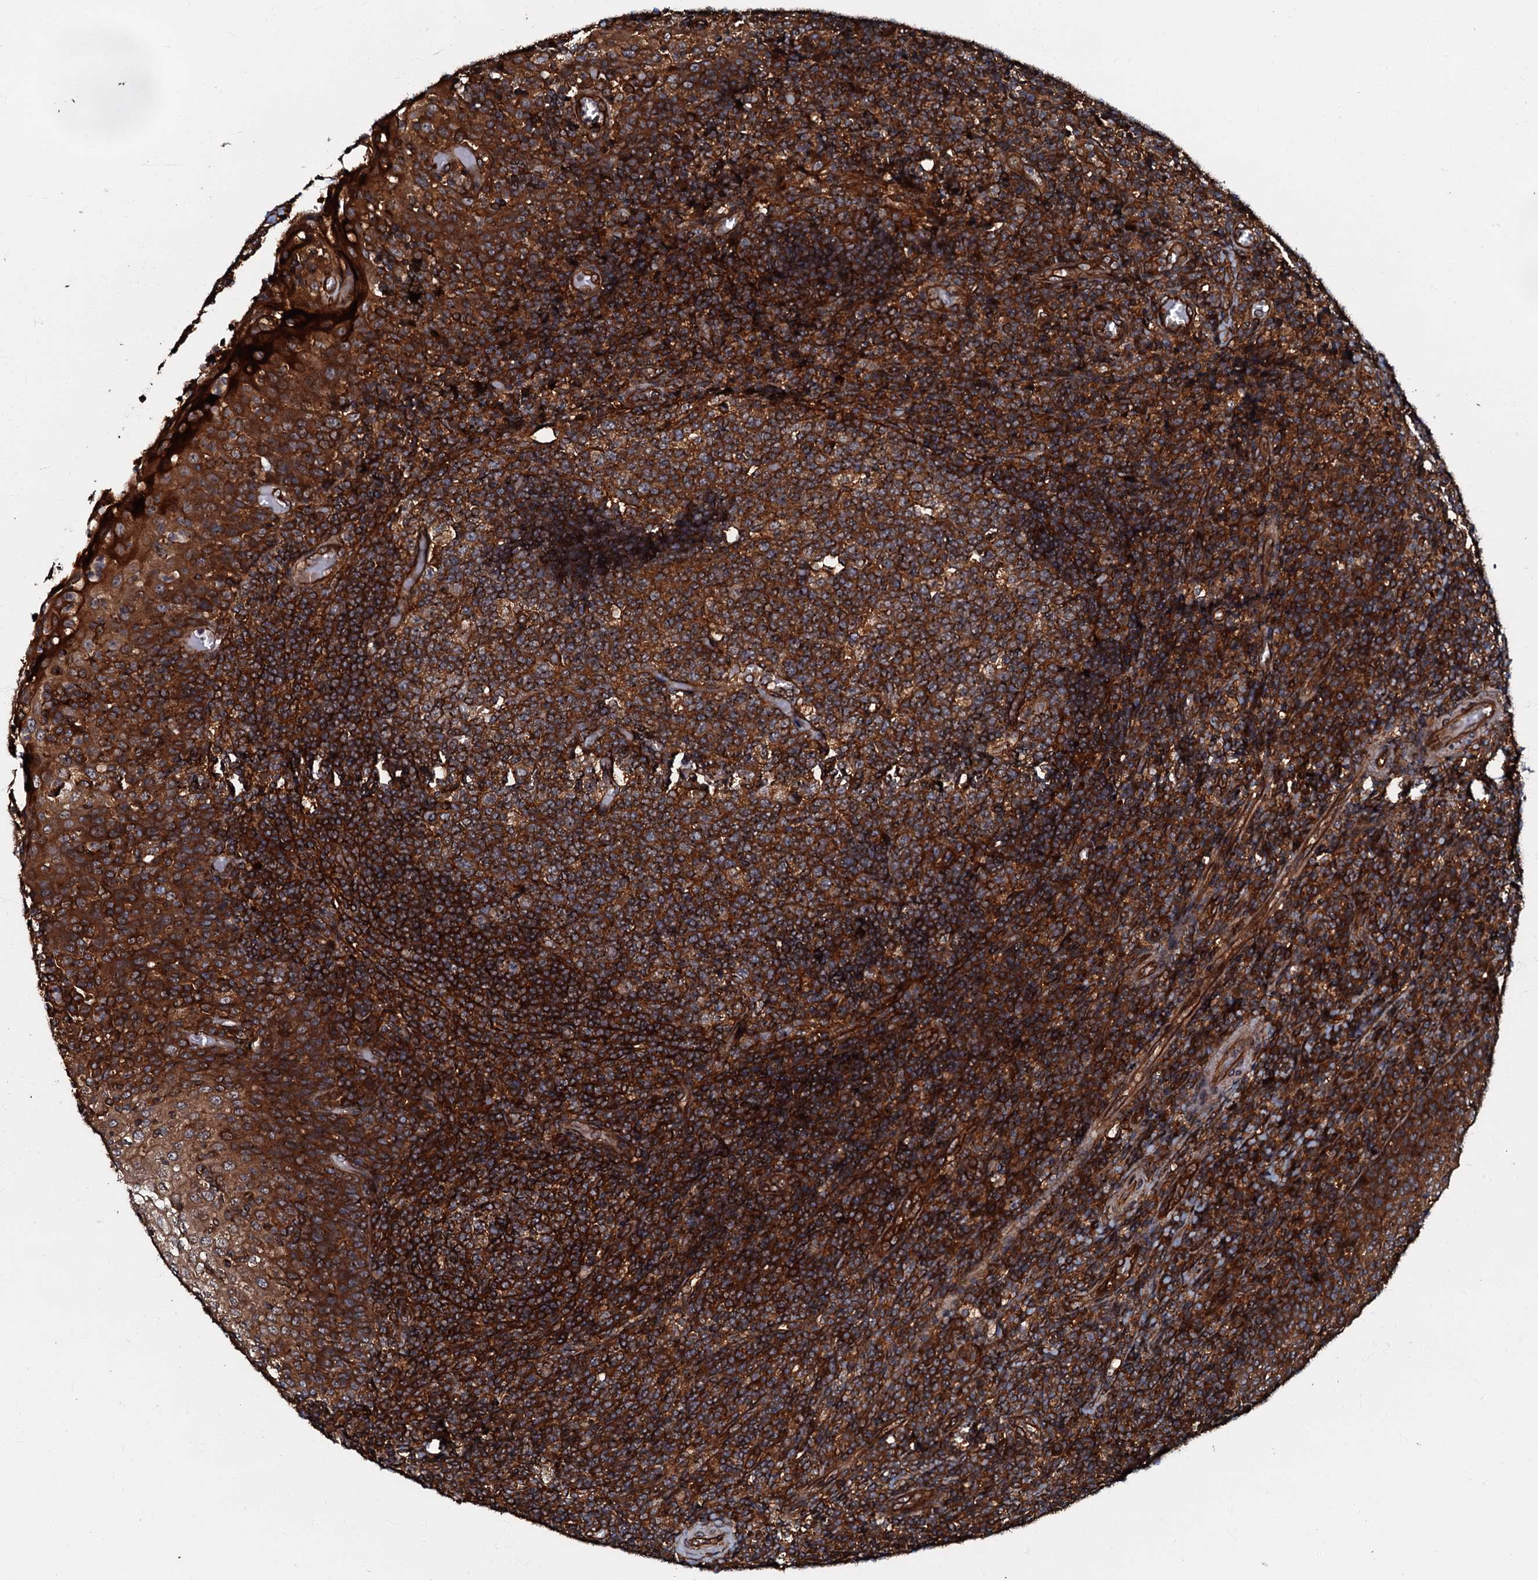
{"staining": {"intensity": "strong", "quantity": ">75%", "location": "cytoplasmic/membranous"}, "tissue": "tonsil", "cell_type": "Germinal center cells", "image_type": "normal", "snomed": [{"axis": "morphology", "description": "Normal tissue, NOS"}, {"axis": "topography", "description": "Tonsil"}], "caption": "Protein expression analysis of benign tonsil demonstrates strong cytoplasmic/membranous positivity in about >75% of germinal center cells.", "gene": "BLOC1S6", "patient": {"sex": "female", "age": 19}}